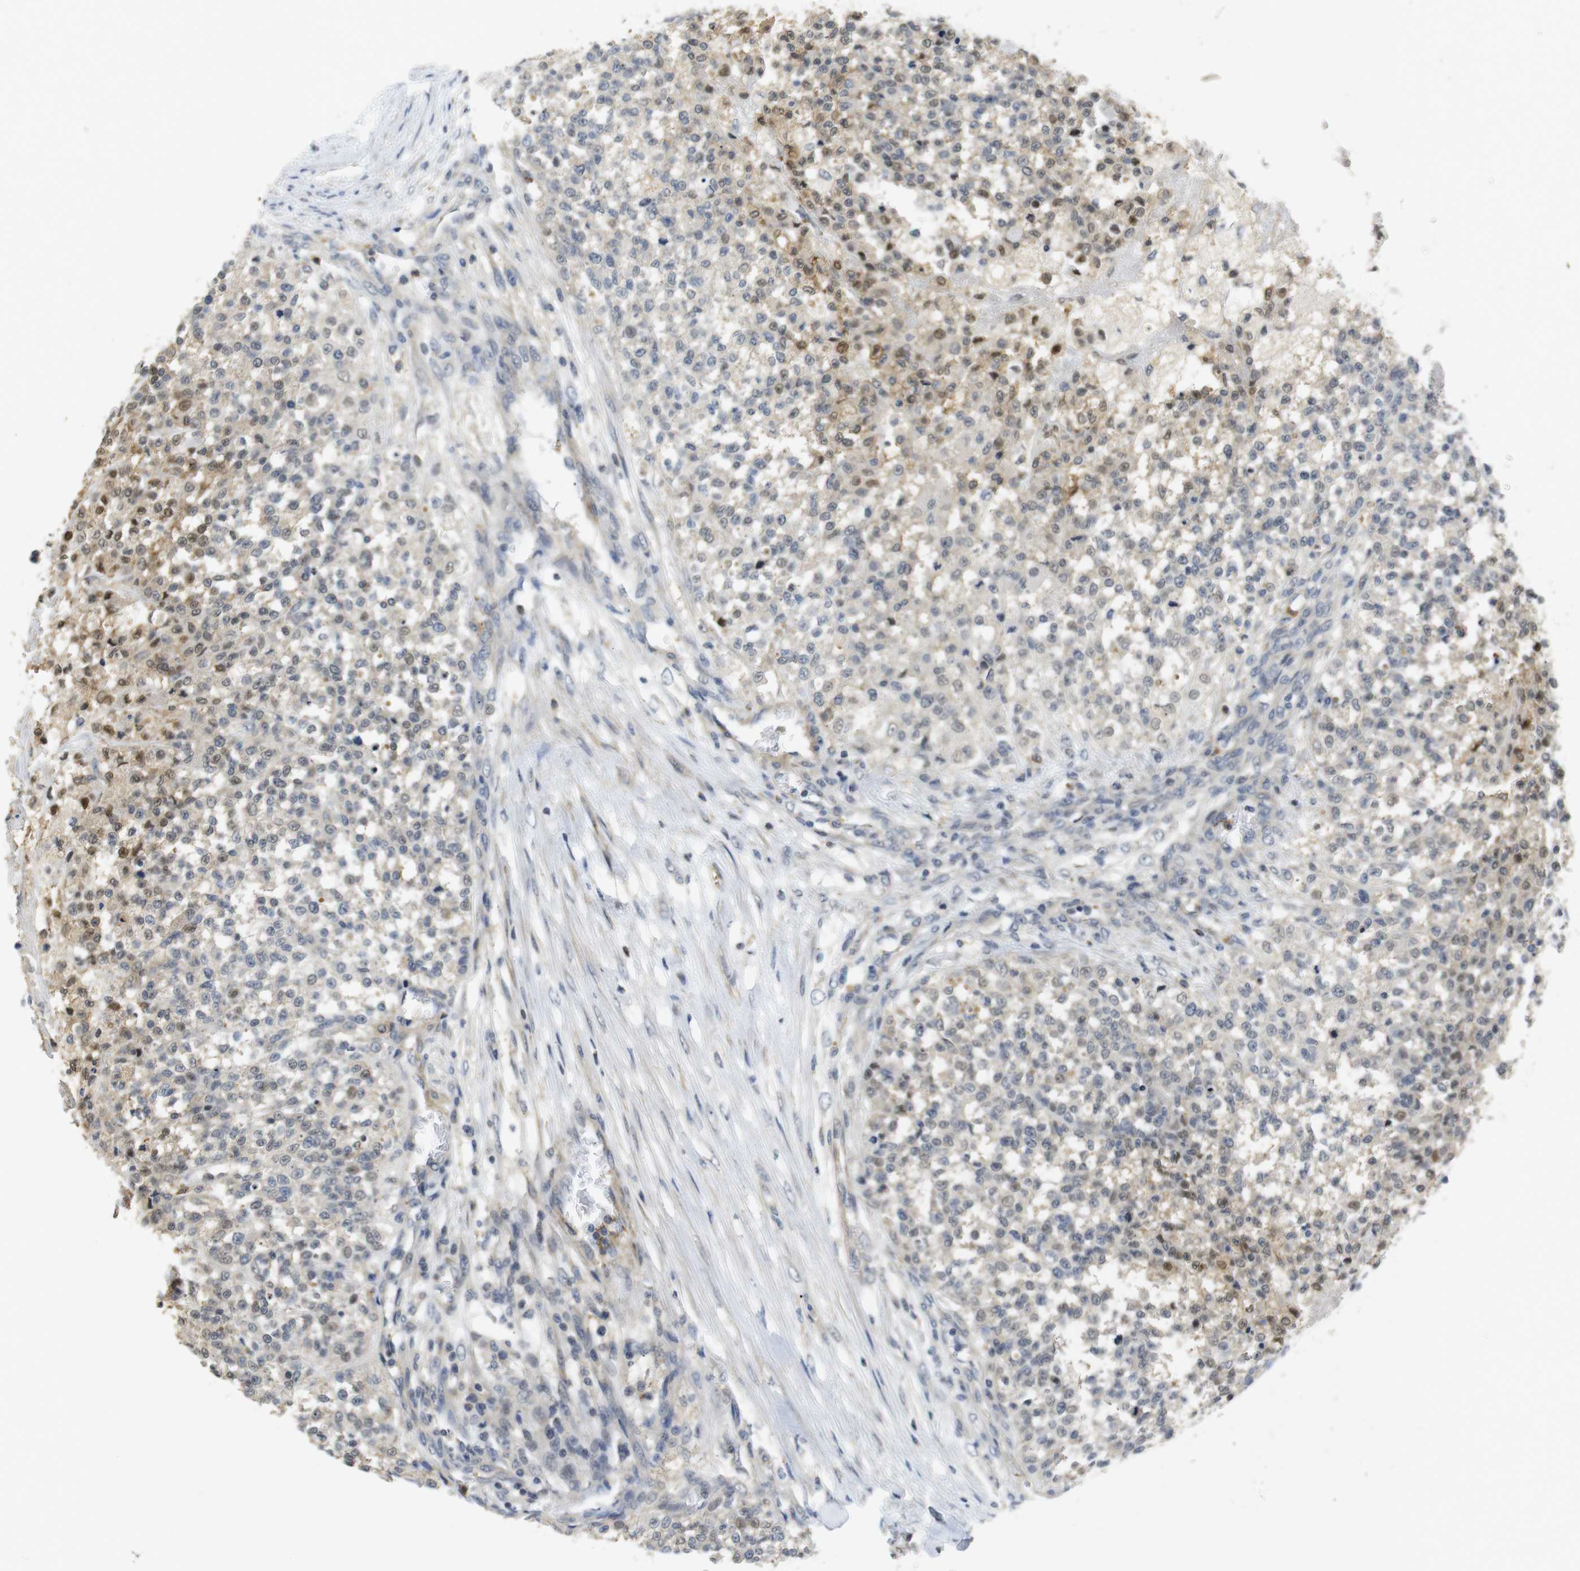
{"staining": {"intensity": "moderate", "quantity": "25%-75%", "location": "cytoplasmic/membranous,nuclear"}, "tissue": "testis cancer", "cell_type": "Tumor cells", "image_type": "cancer", "snomed": [{"axis": "morphology", "description": "Seminoma, NOS"}, {"axis": "topography", "description": "Testis"}], "caption": "Immunohistochemistry of testis cancer (seminoma) demonstrates medium levels of moderate cytoplasmic/membranous and nuclear positivity in about 25%-75% of tumor cells. (Brightfield microscopy of DAB IHC at high magnification).", "gene": "FNTA", "patient": {"sex": "male", "age": 59}}